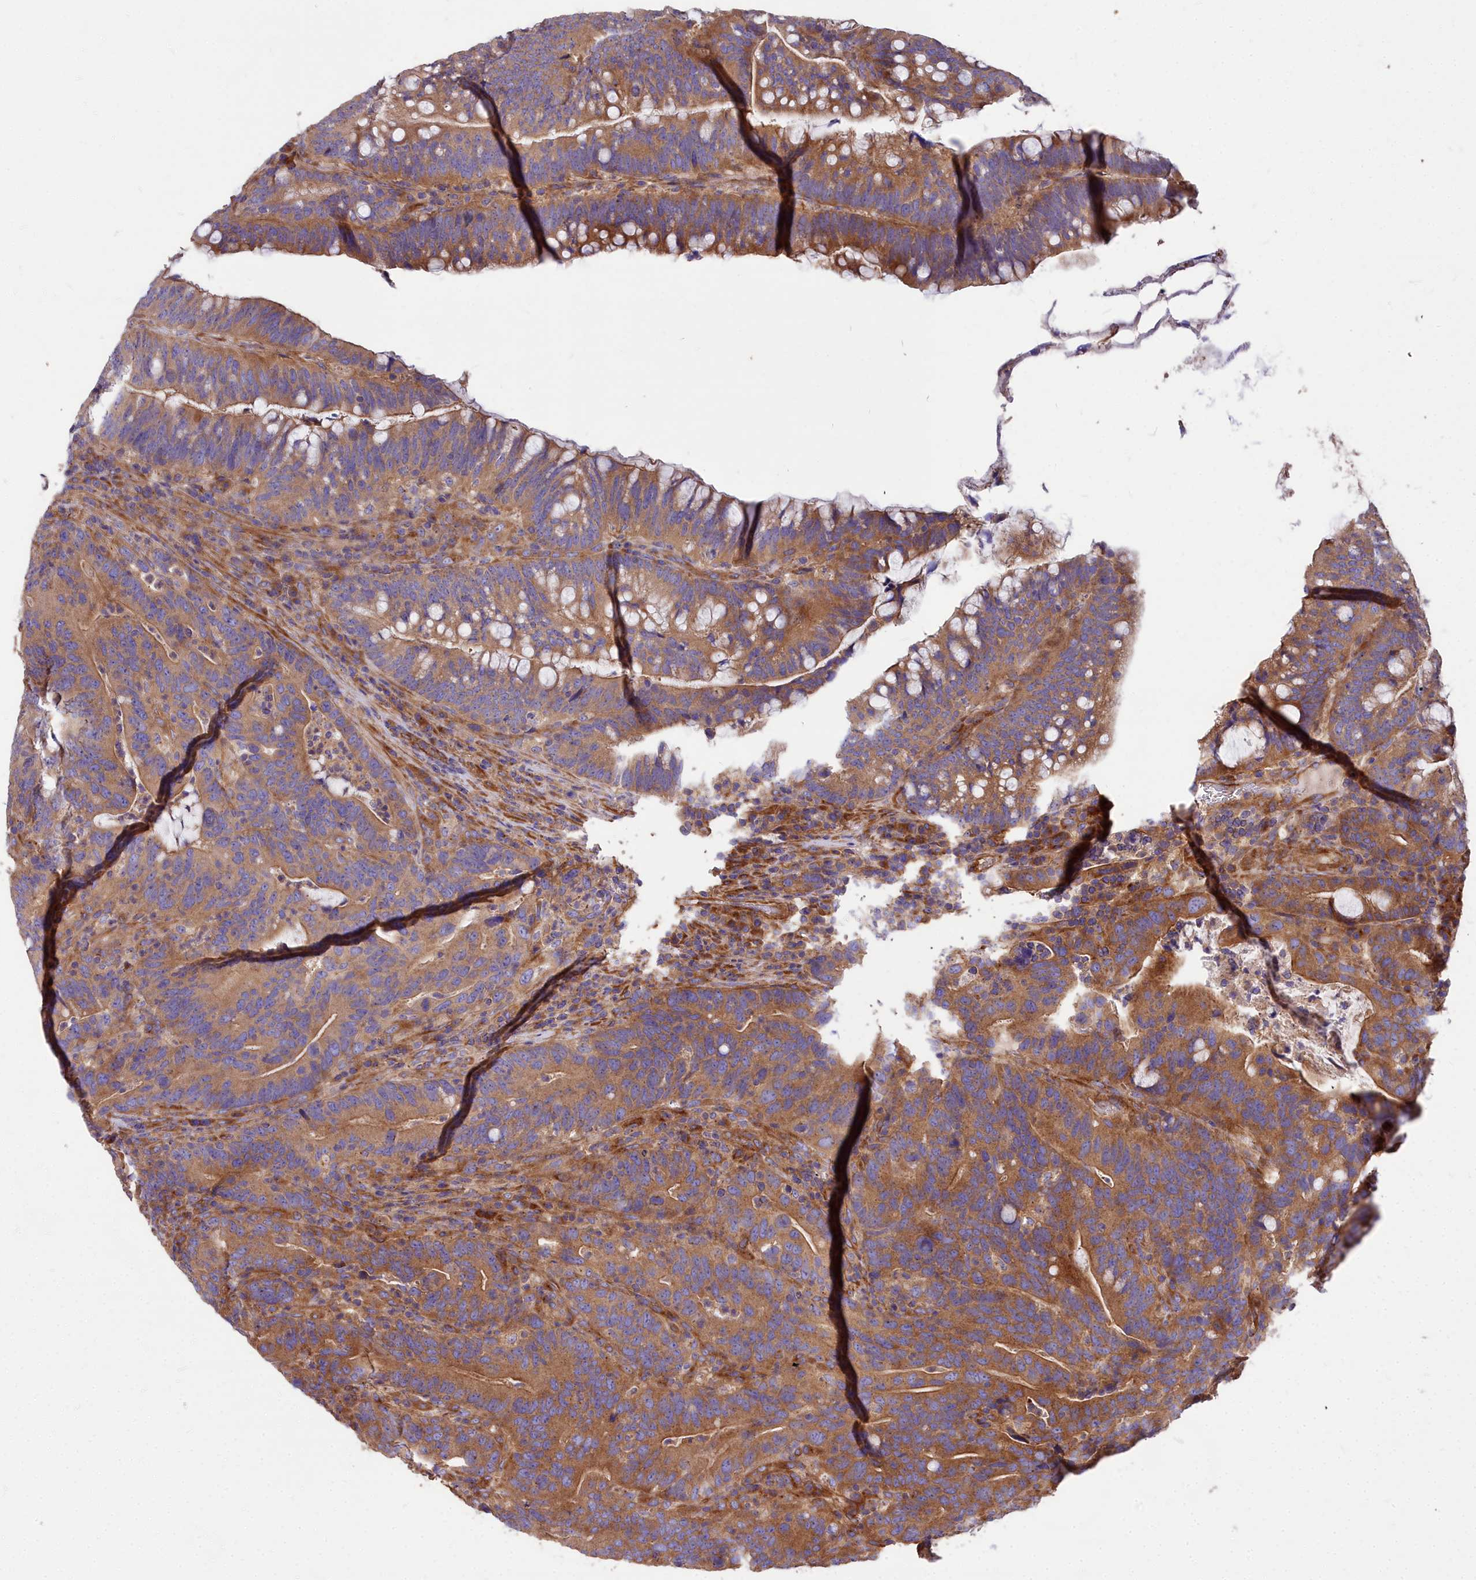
{"staining": {"intensity": "strong", "quantity": ">75%", "location": "cytoplasmic/membranous"}, "tissue": "colorectal cancer", "cell_type": "Tumor cells", "image_type": "cancer", "snomed": [{"axis": "morphology", "description": "Adenocarcinoma, NOS"}, {"axis": "topography", "description": "Colon"}], "caption": "A high-resolution image shows immunohistochemistry (IHC) staining of colorectal cancer (adenocarcinoma), which shows strong cytoplasmic/membranous positivity in about >75% of tumor cells.", "gene": "DCTN3", "patient": {"sex": "female", "age": 66}}